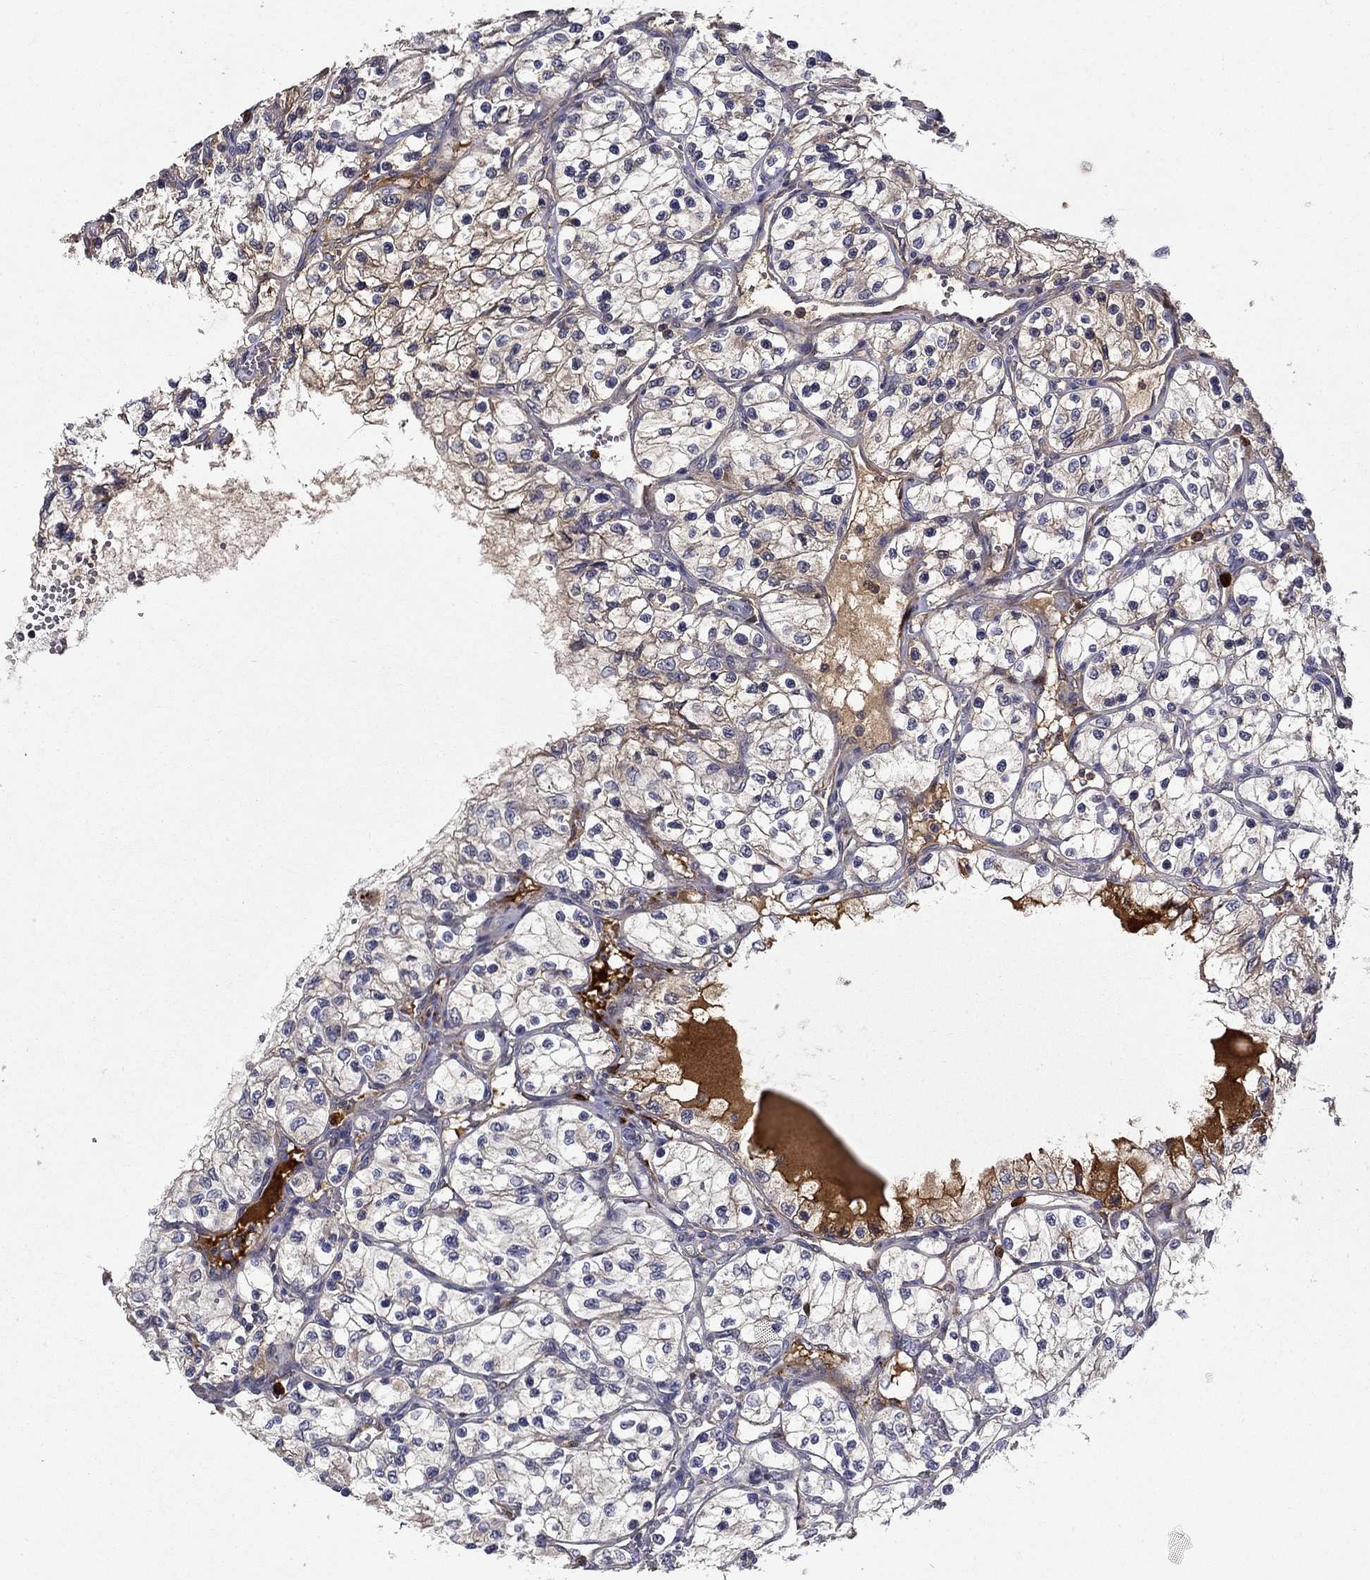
{"staining": {"intensity": "moderate", "quantity": "<25%", "location": "cytoplasmic/membranous"}, "tissue": "renal cancer", "cell_type": "Tumor cells", "image_type": "cancer", "snomed": [{"axis": "morphology", "description": "Adenocarcinoma, NOS"}, {"axis": "topography", "description": "Kidney"}], "caption": "About <25% of tumor cells in human adenocarcinoma (renal) show moderate cytoplasmic/membranous protein staining as visualized by brown immunohistochemical staining.", "gene": "SATB1", "patient": {"sex": "female", "age": 69}}